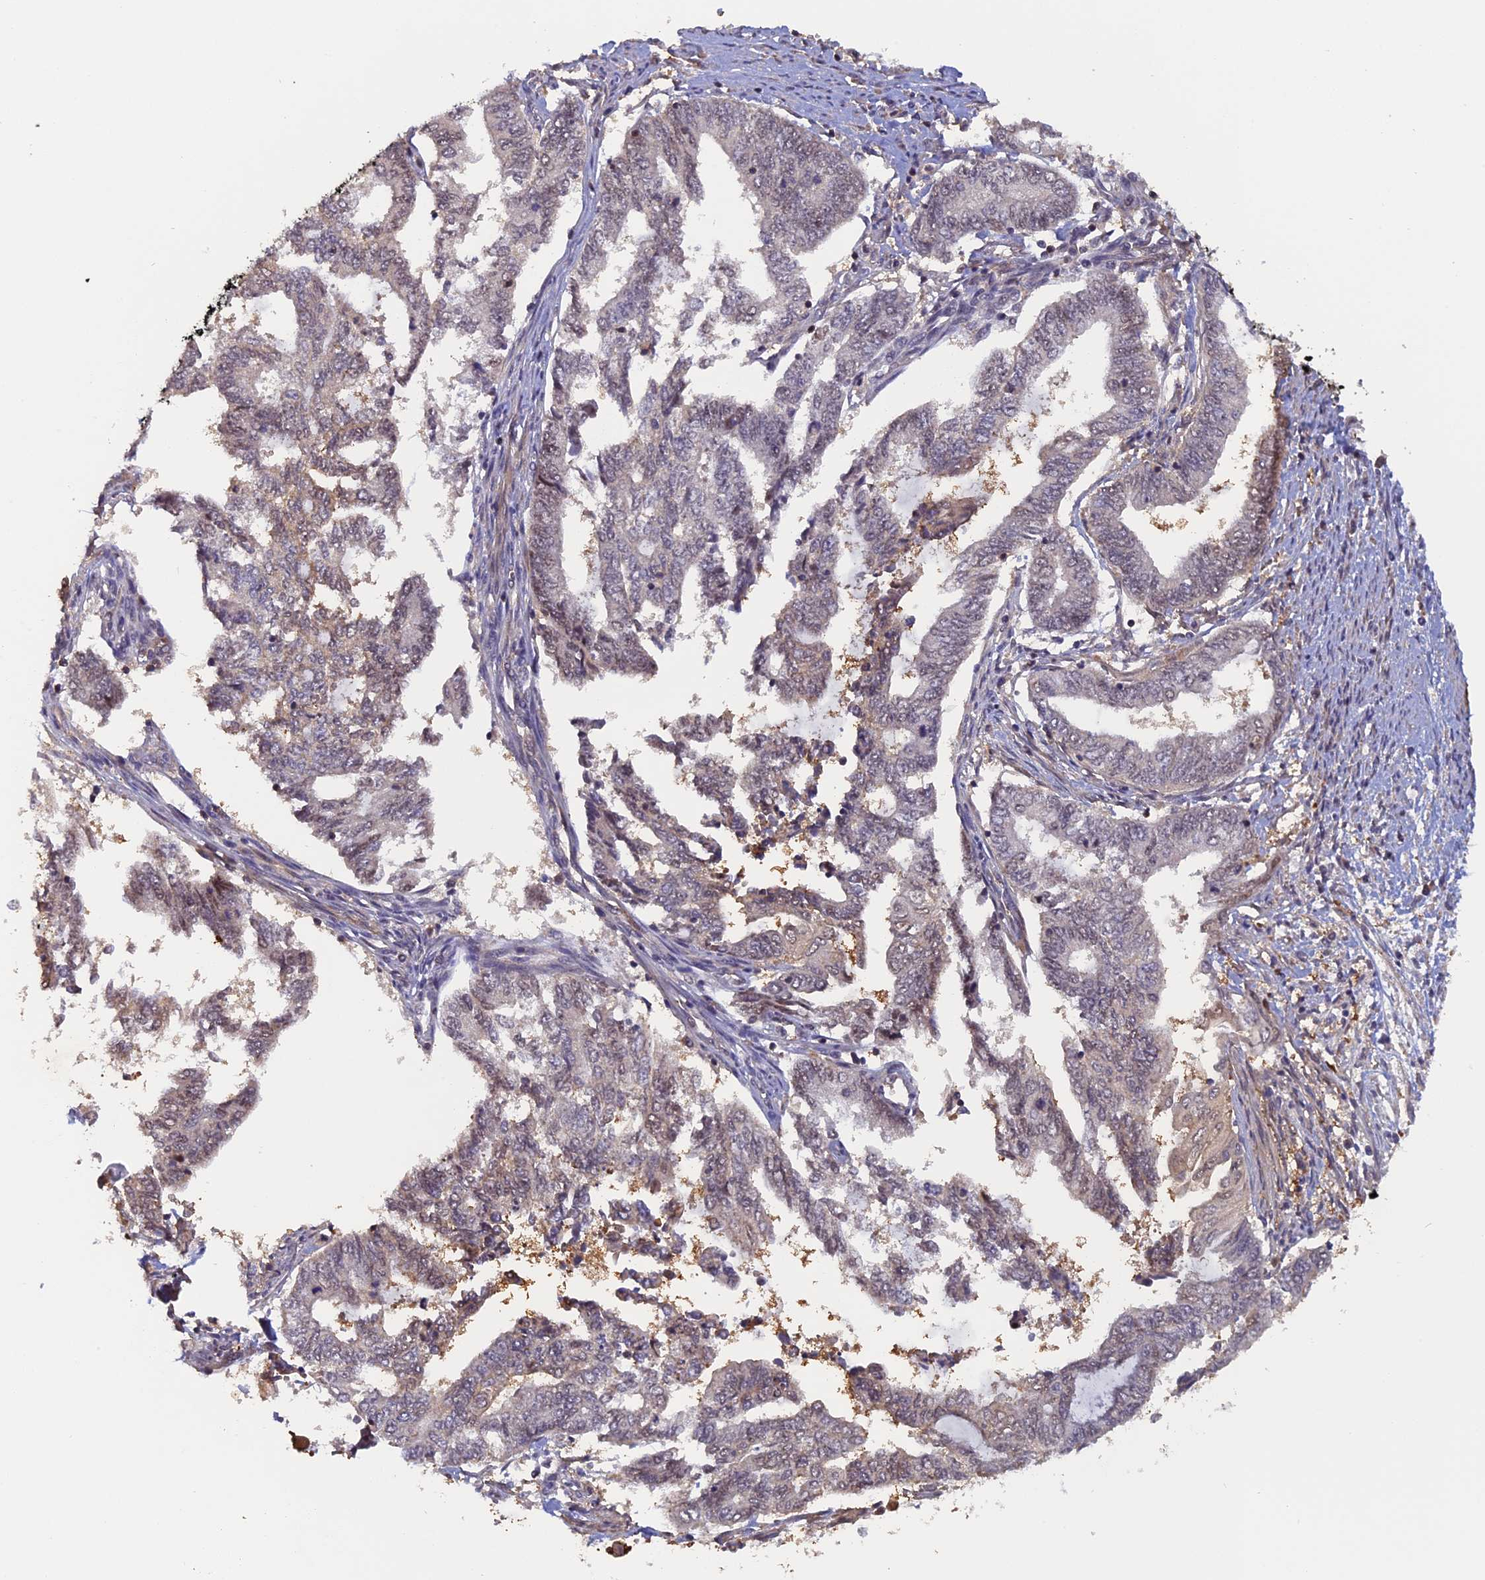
{"staining": {"intensity": "moderate", "quantity": "<25%", "location": "nuclear"}, "tissue": "endometrial cancer", "cell_type": "Tumor cells", "image_type": "cancer", "snomed": [{"axis": "morphology", "description": "Adenocarcinoma, NOS"}, {"axis": "topography", "description": "Uterus"}, {"axis": "topography", "description": "Endometrium"}], "caption": "This is an image of immunohistochemistry (IHC) staining of endometrial cancer, which shows moderate expression in the nuclear of tumor cells.", "gene": "FAM98C", "patient": {"sex": "female", "age": 70}}